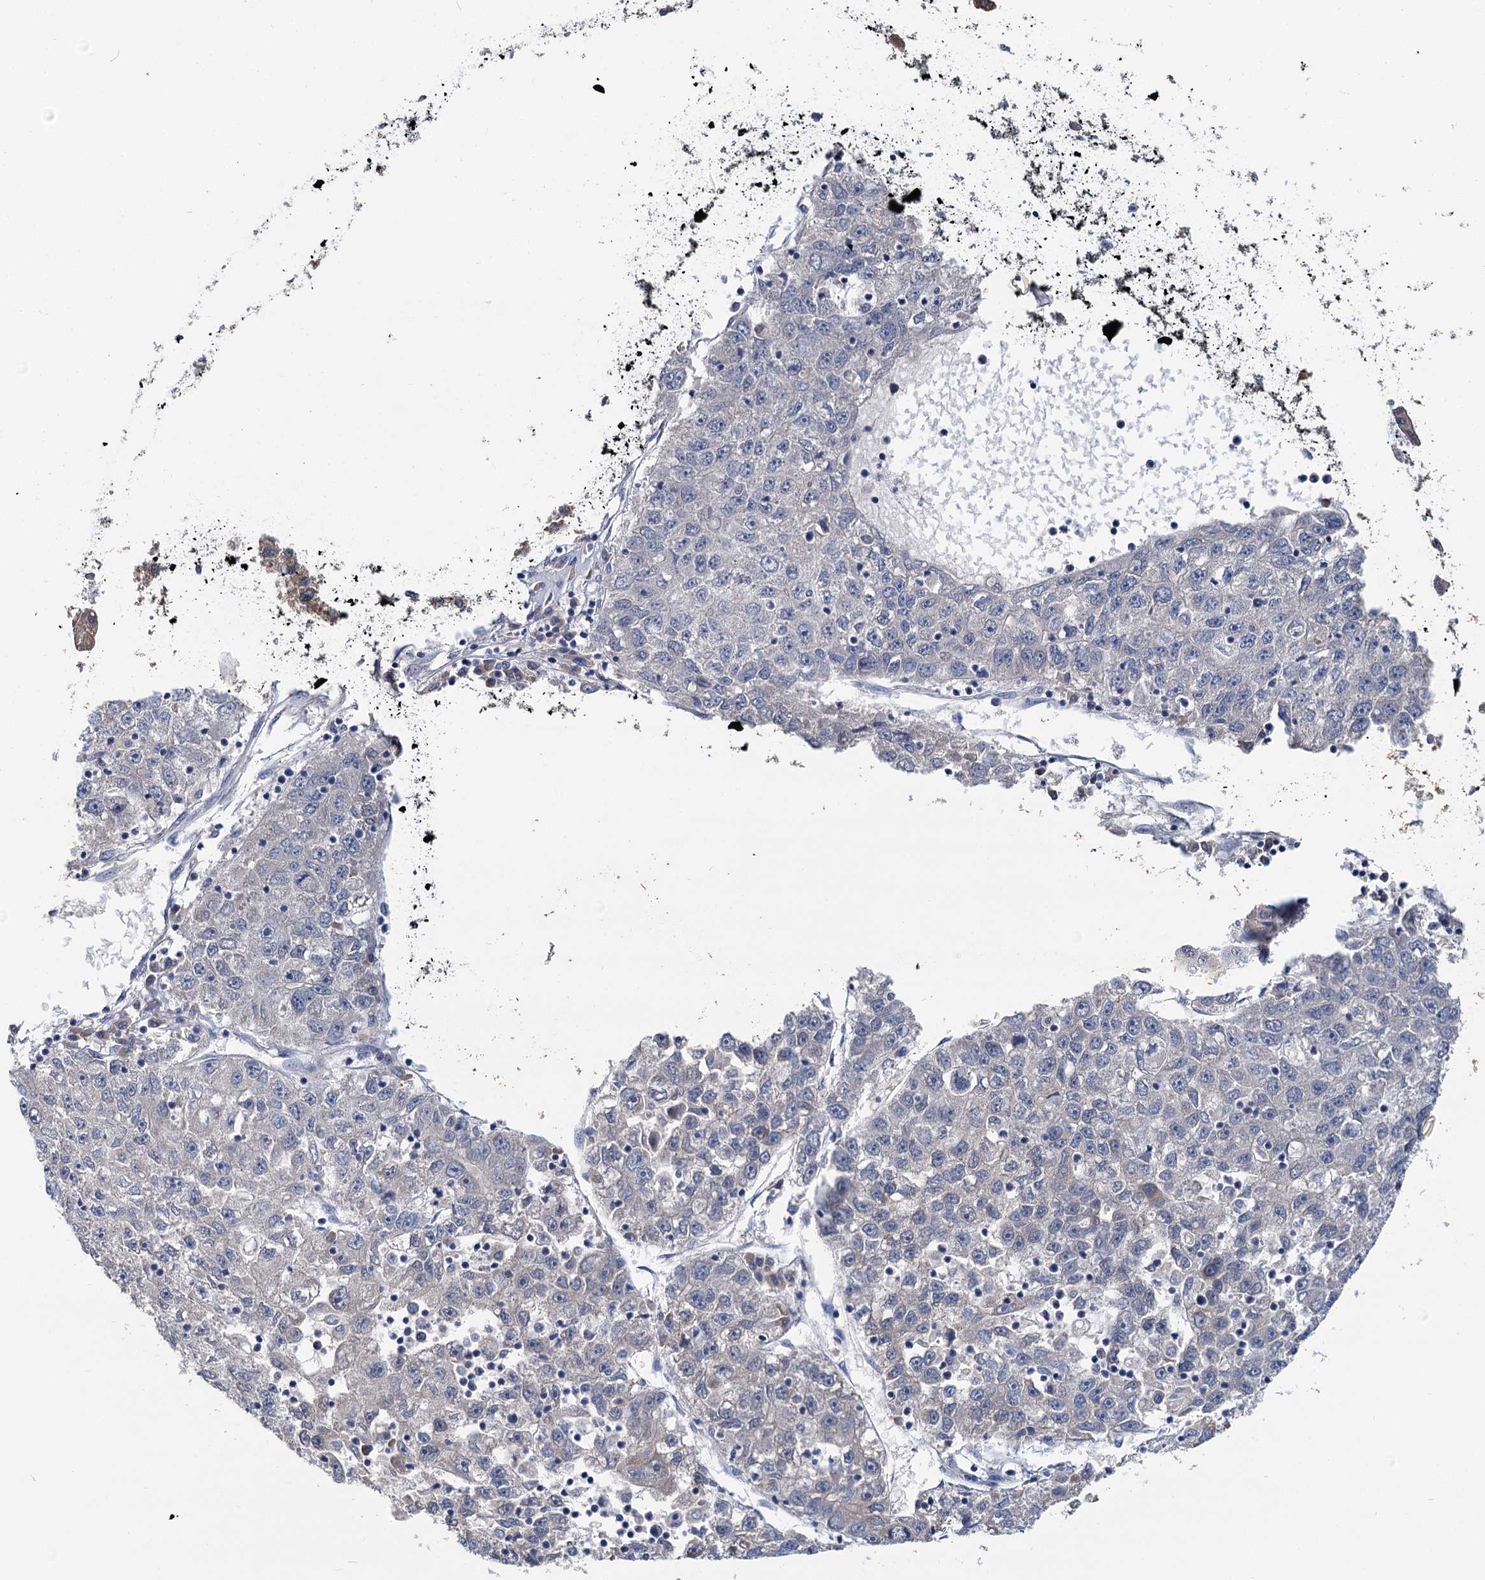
{"staining": {"intensity": "weak", "quantity": "25%-75%", "location": "cytoplasmic/membranous"}, "tissue": "liver cancer", "cell_type": "Tumor cells", "image_type": "cancer", "snomed": [{"axis": "morphology", "description": "Carcinoma, Hepatocellular, NOS"}, {"axis": "topography", "description": "Liver"}], "caption": "Immunohistochemical staining of liver cancer shows low levels of weak cytoplasmic/membranous protein positivity in approximately 25%-75% of tumor cells.", "gene": "ANKRD42", "patient": {"sex": "female", "age": 58}}